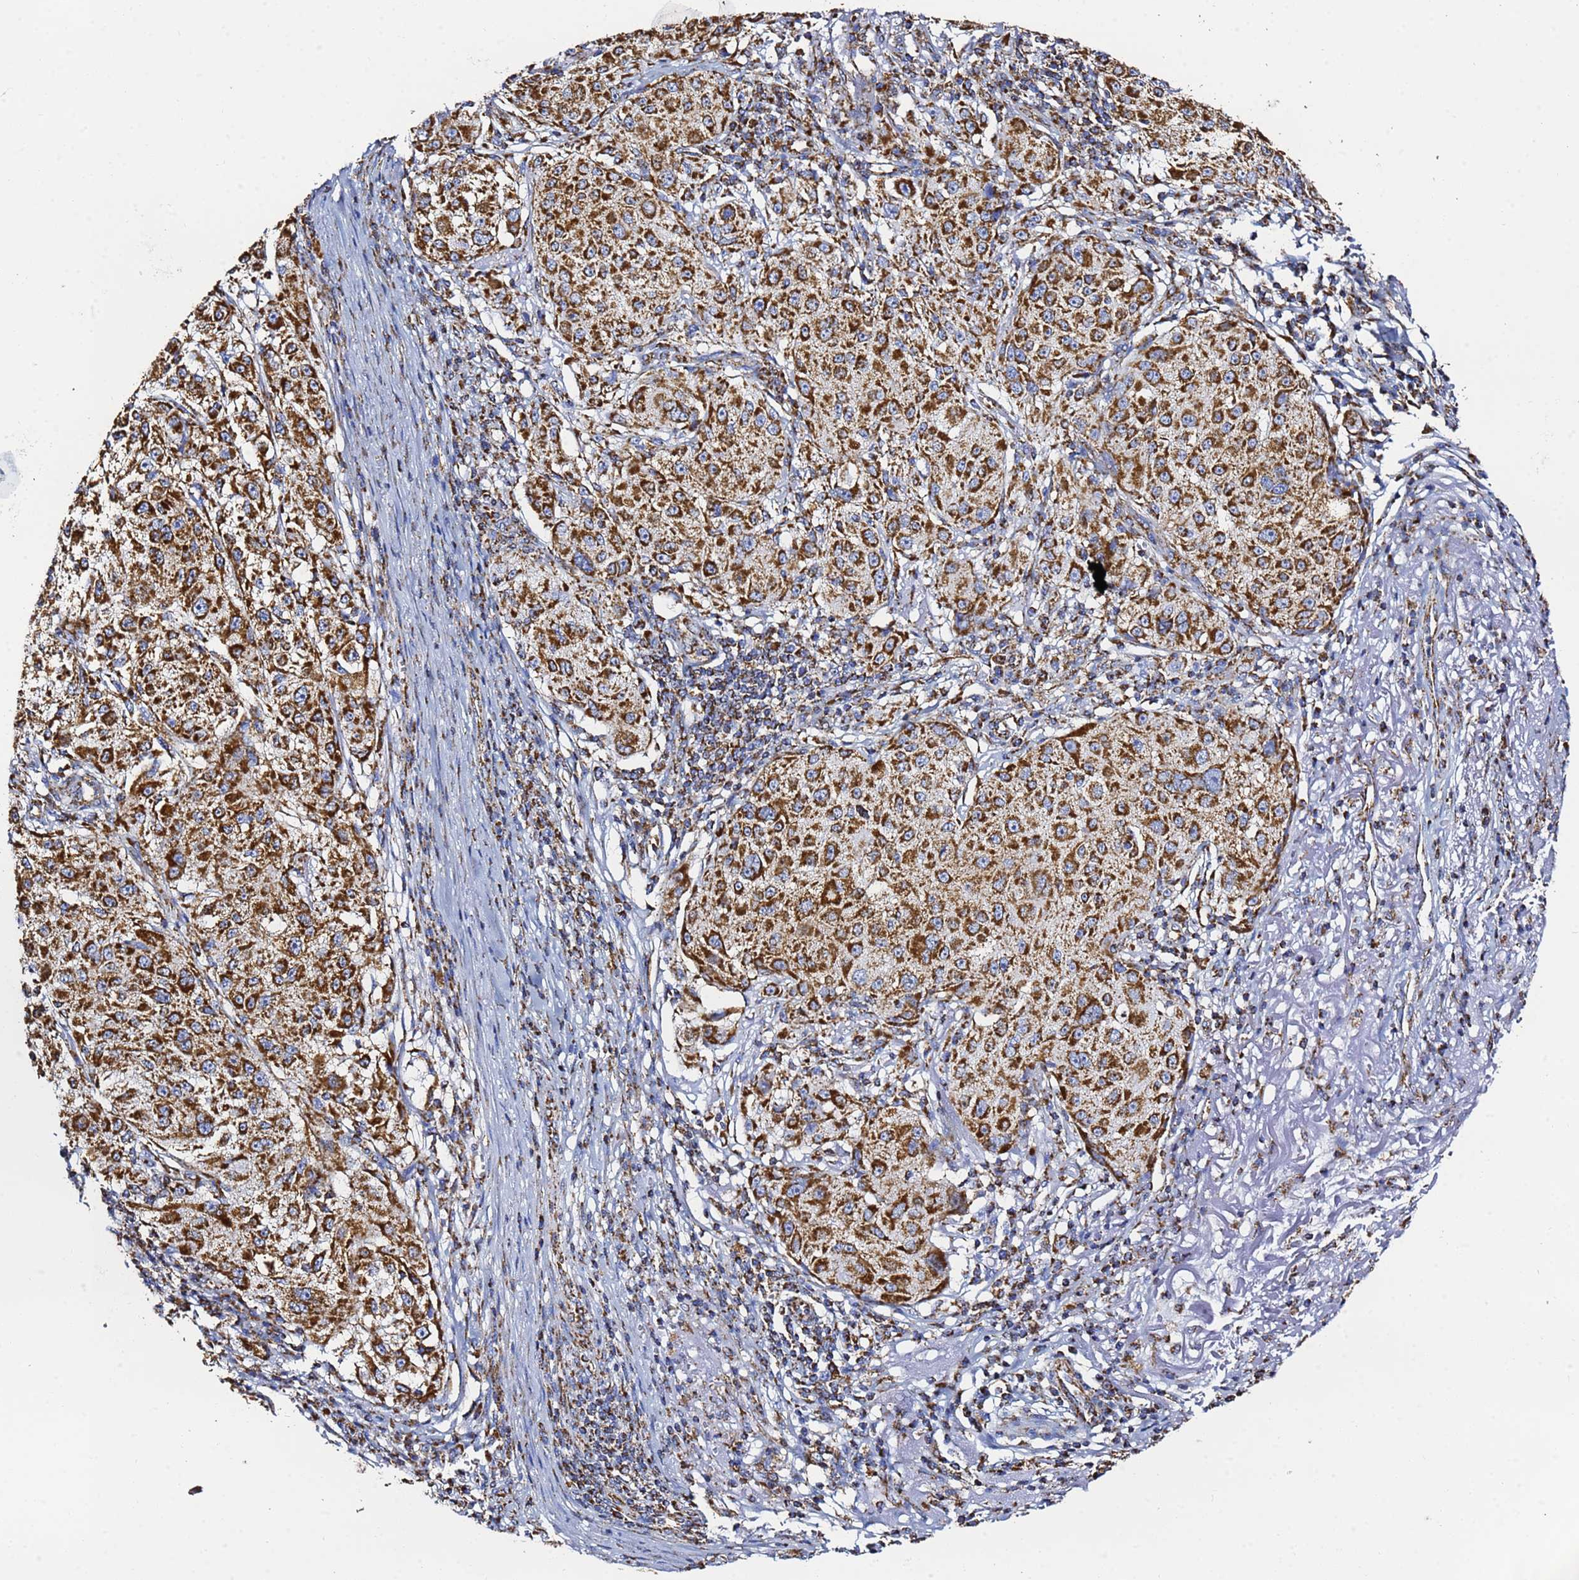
{"staining": {"intensity": "strong", "quantity": ">75%", "location": "cytoplasmic/membranous"}, "tissue": "melanoma", "cell_type": "Tumor cells", "image_type": "cancer", "snomed": [{"axis": "morphology", "description": "Necrosis, NOS"}, {"axis": "morphology", "description": "Malignant melanoma, NOS"}, {"axis": "topography", "description": "Skin"}], "caption": "Immunohistochemical staining of human melanoma shows strong cytoplasmic/membranous protein expression in about >75% of tumor cells.", "gene": "PHB2", "patient": {"sex": "female", "age": 87}}